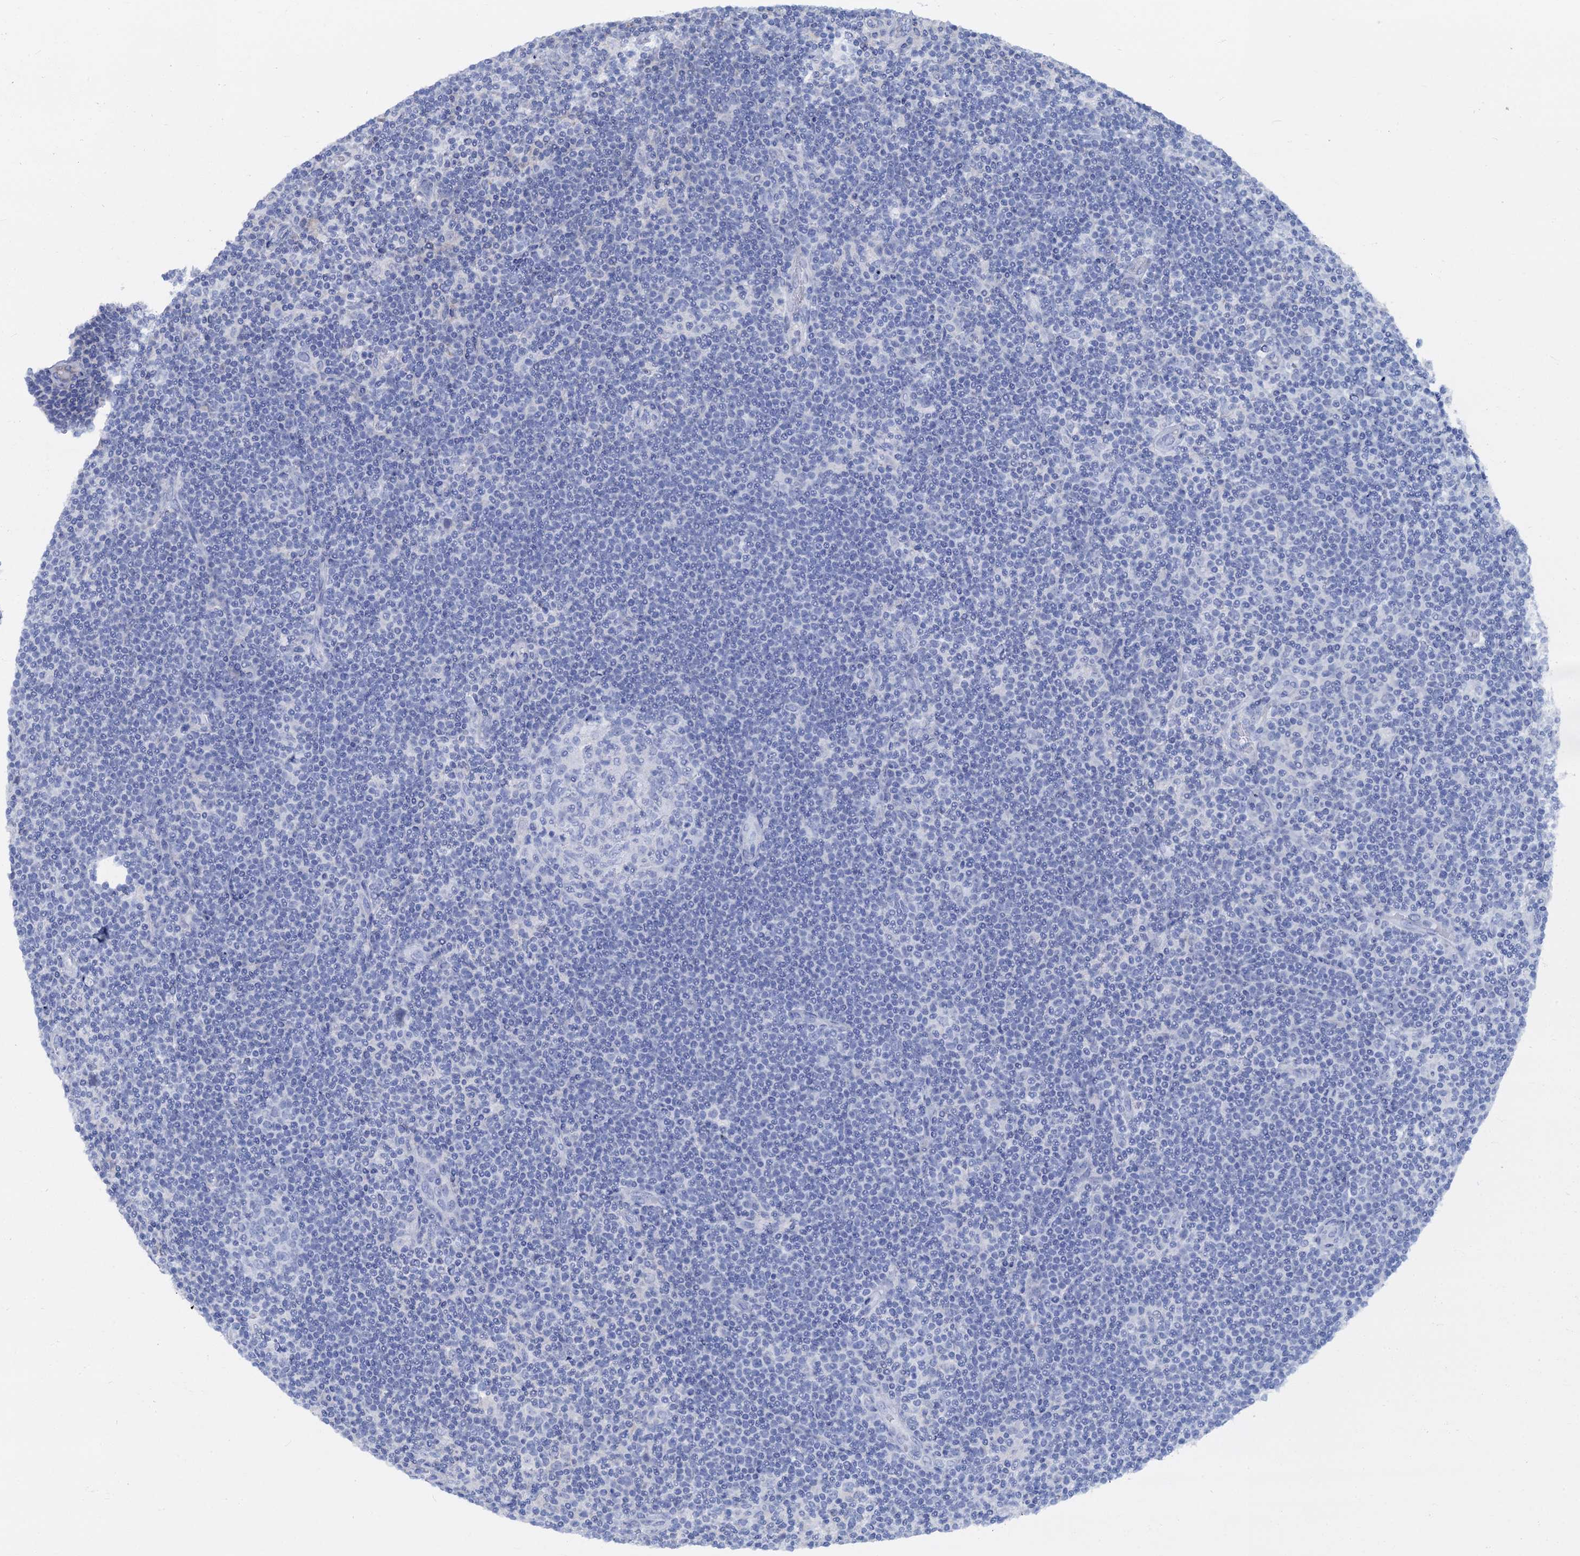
{"staining": {"intensity": "negative", "quantity": "none", "location": "none"}, "tissue": "lymphoma", "cell_type": "Tumor cells", "image_type": "cancer", "snomed": [{"axis": "morphology", "description": "Hodgkin's disease, NOS"}, {"axis": "topography", "description": "Lymph node"}], "caption": "IHC of Hodgkin's disease displays no positivity in tumor cells. (DAB immunohistochemistry with hematoxylin counter stain).", "gene": "RBP3", "patient": {"sex": "female", "age": 57}}